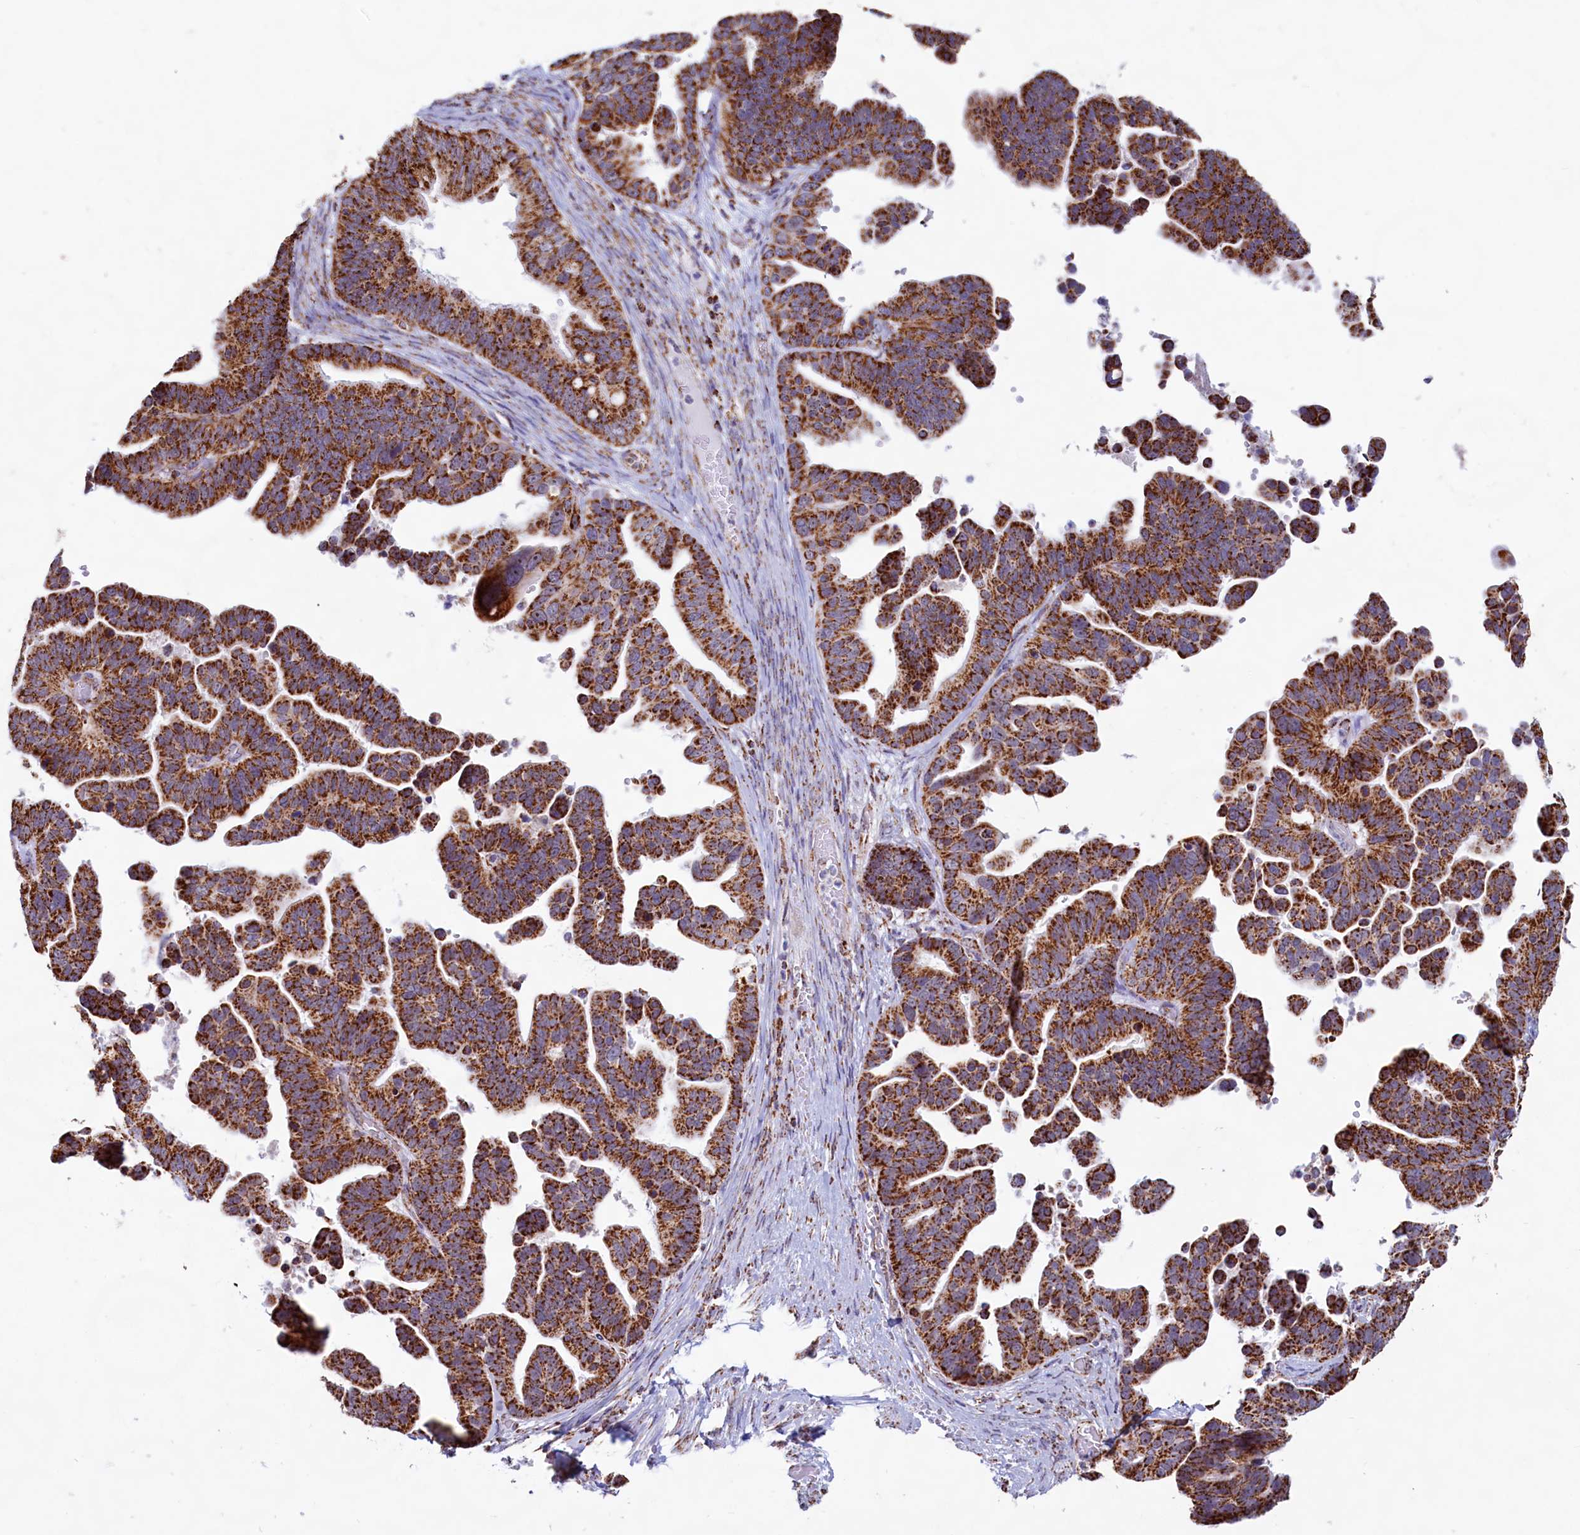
{"staining": {"intensity": "strong", "quantity": ">75%", "location": "cytoplasmic/membranous"}, "tissue": "ovarian cancer", "cell_type": "Tumor cells", "image_type": "cancer", "snomed": [{"axis": "morphology", "description": "Cystadenocarcinoma, serous, NOS"}, {"axis": "topography", "description": "Ovary"}], "caption": "A brown stain shows strong cytoplasmic/membranous expression of a protein in ovarian cancer tumor cells. (Stains: DAB (3,3'-diaminobenzidine) in brown, nuclei in blue, Microscopy: brightfield microscopy at high magnification).", "gene": "C1D", "patient": {"sex": "female", "age": 56}}